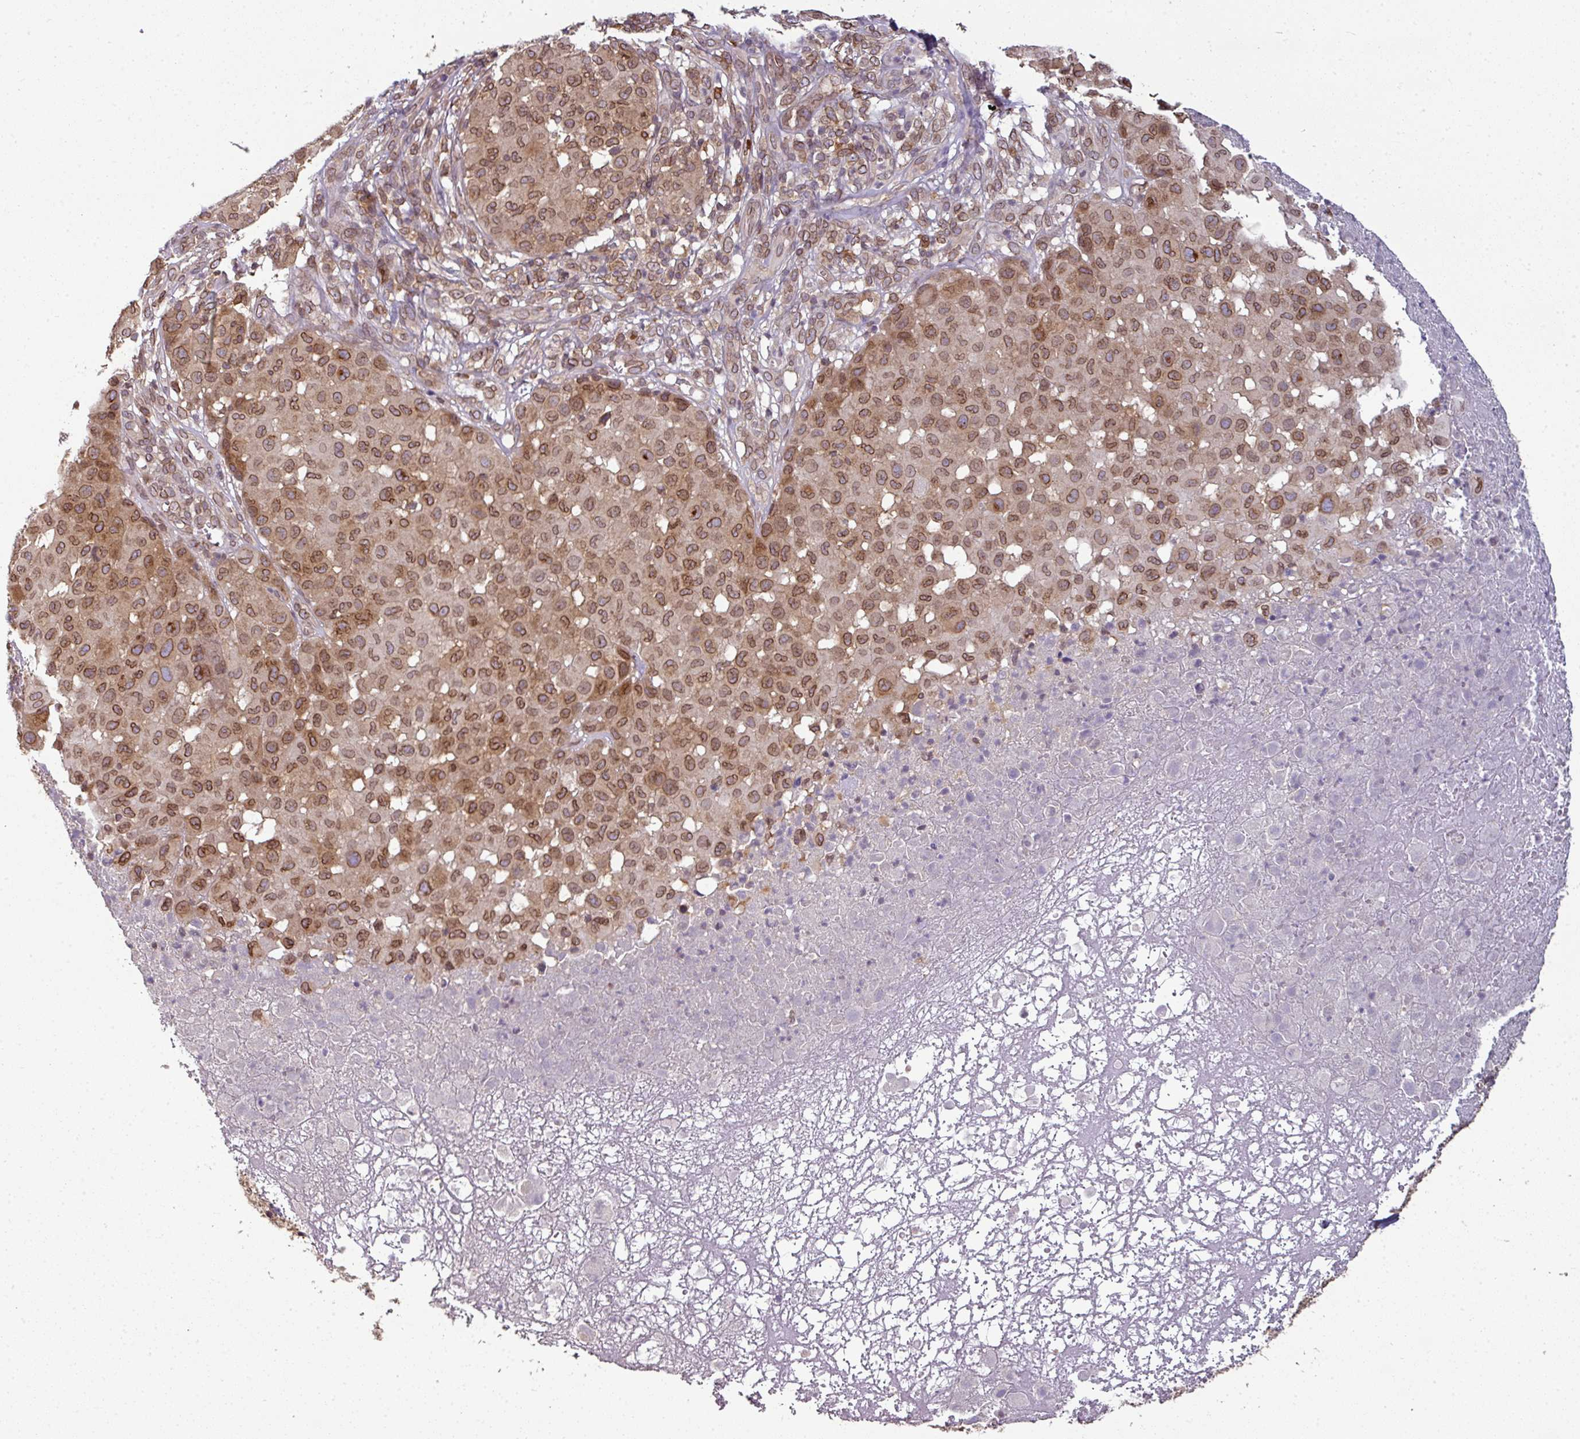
{"staining": {"intensity": "moderate", "quantity": ">75%", "location": "cytoplasmic/membranous,nuclear"}, "tissue": "melanoma", "cell_type": "Tumor cells", "image_type": "cancer", "snomed": [{"axis": "morphology", "description": "Malignant melanoma, NOS"}, {"axis": "topography", "description": "Skin"}], "caption": "This histopathology image reveals IHC staining of human melanoma, with medium moderate cytoplasmic/membranous and nuclear expression in approximately >75% of tumor cells.", "gene": "RANGAP1", "patient": {"sex": "male", "age": 73}}